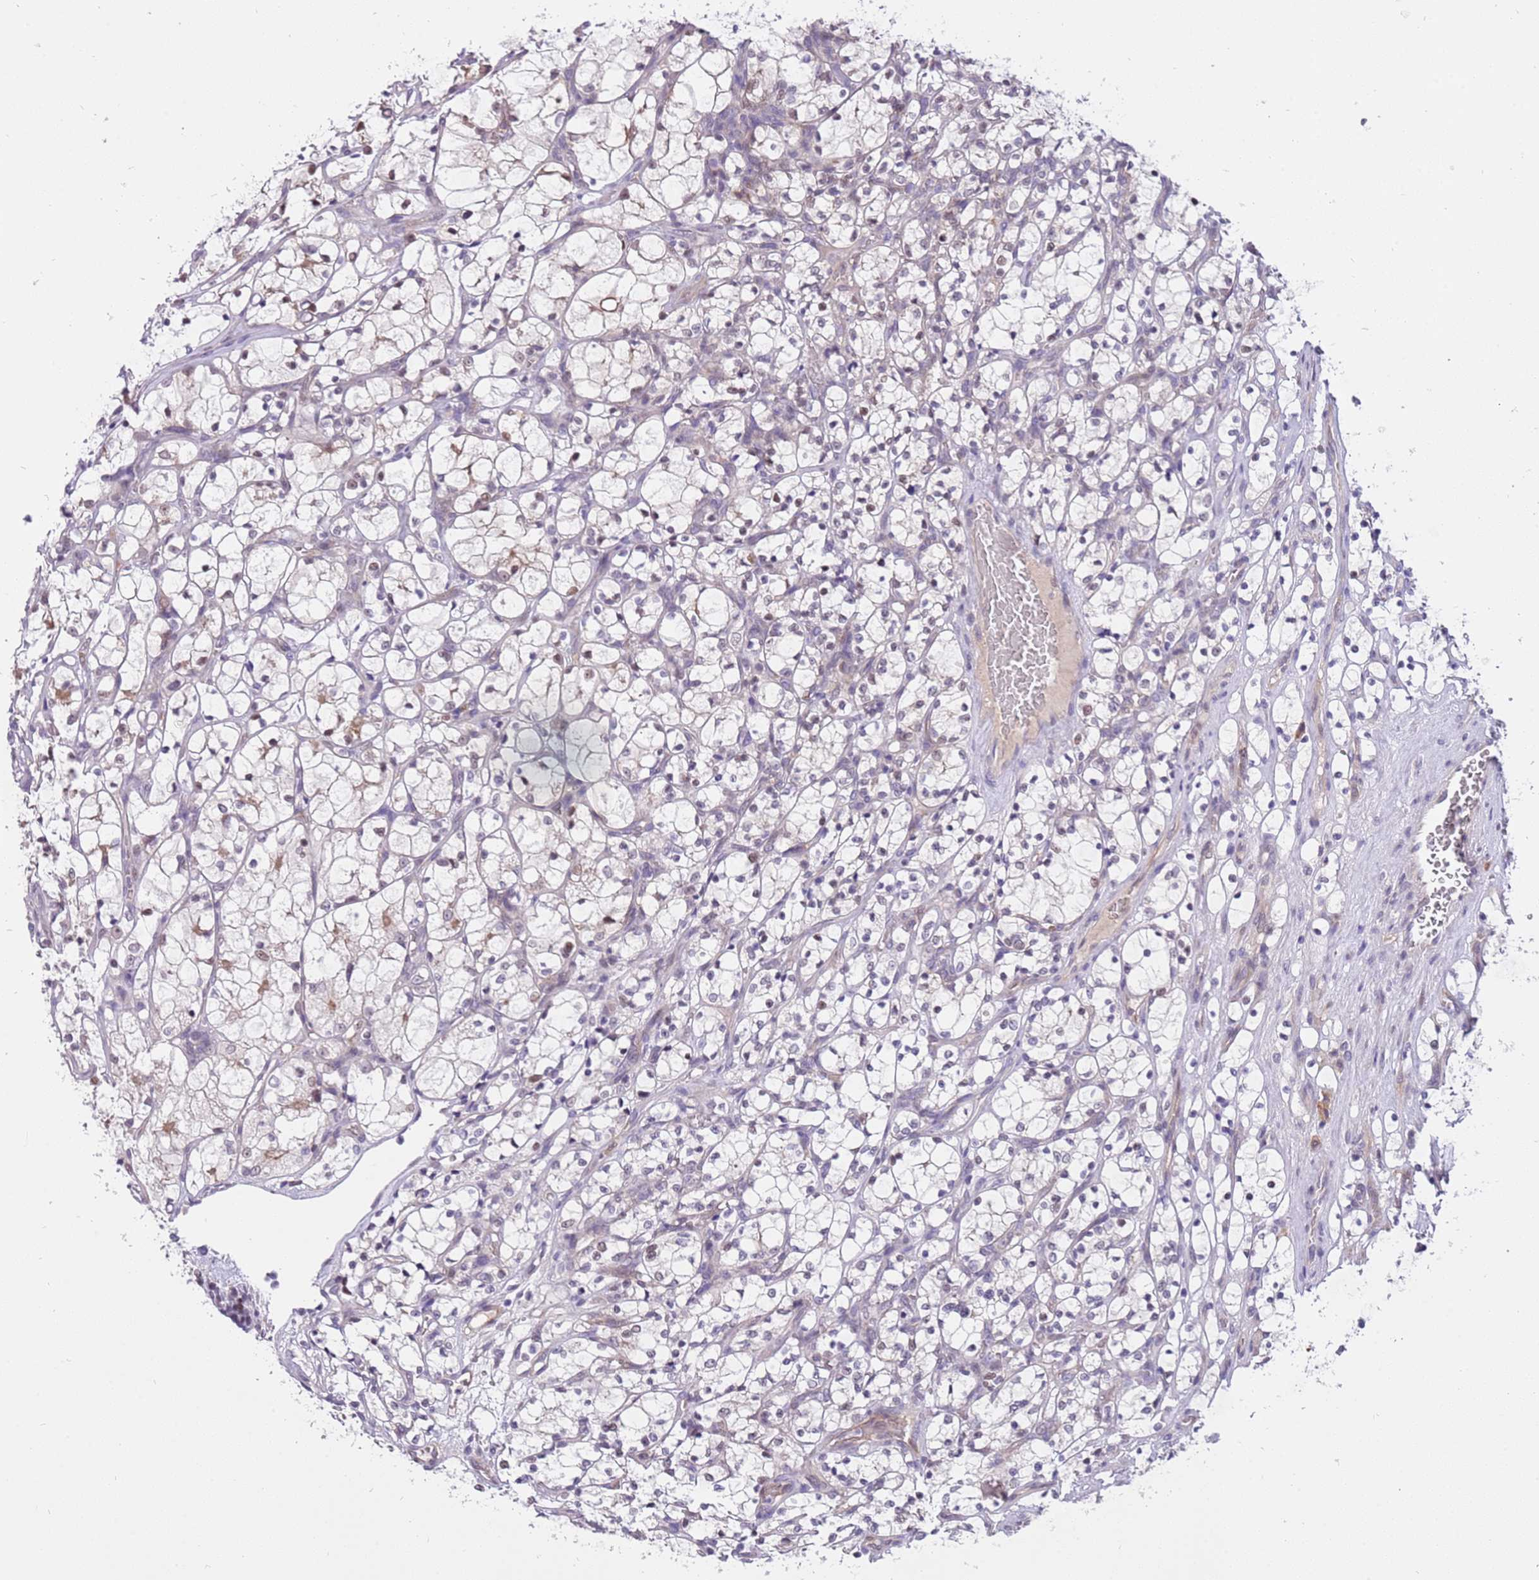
{"staining": {"intensity": "negative", "quantity": "none", "location": "none"}, "tissue": "renal cancer", "cell_type": "Tumor cells", "image_type": "cancer", "snomed": [{"axis": "morphology", "description": "Adenocarcinoma, NOS"}, {"axis": "topography", "description": "Kidney"}], "caption": "IHC photomicrograph of neoplastic tissue: human adenocarcinoma (renal) stained with DAB exhibits no significant protein positivity in tumor cells.", "gene": "MAGEF1", "patient": {"sex": "female", "age": 69}}